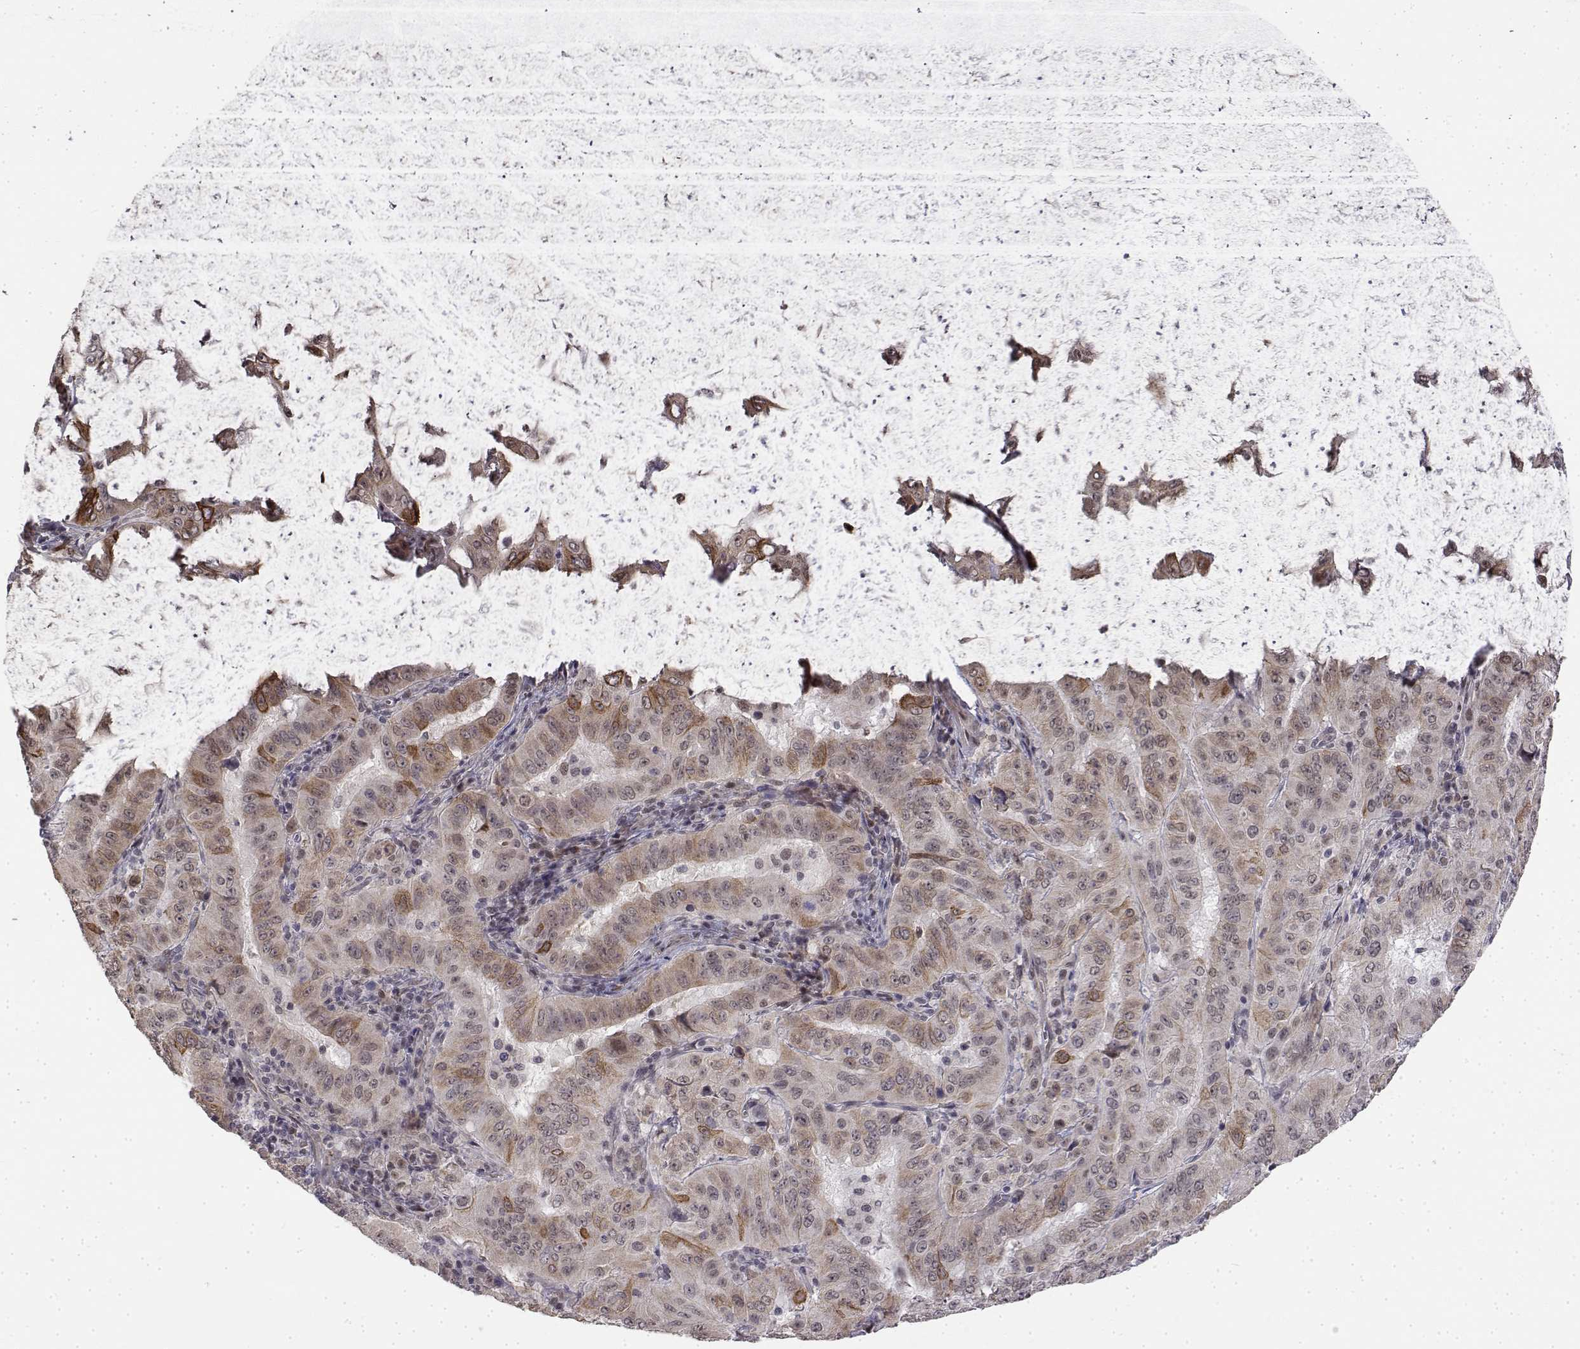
{"staining": {"intensity": "weak", "quantity": "<25%", "location": "cytoplasmic/membranous"}, "tissue": "pancreatic cancer", "cell_type": "Tumor cells", "image_type": "cancer", "snomed": [{"axis": "morphology", "description": "Adenocarcinoma, NOS"}, {"axis": "topography", "description": "Pancreas"}], "caption": "Immunohistochemistry (IHC) of human pancreatic adenocarcinoma reveals no staining in tumor cells.", "gene": "ITGA7", "patient": {"sex": "male", "age": 63}}